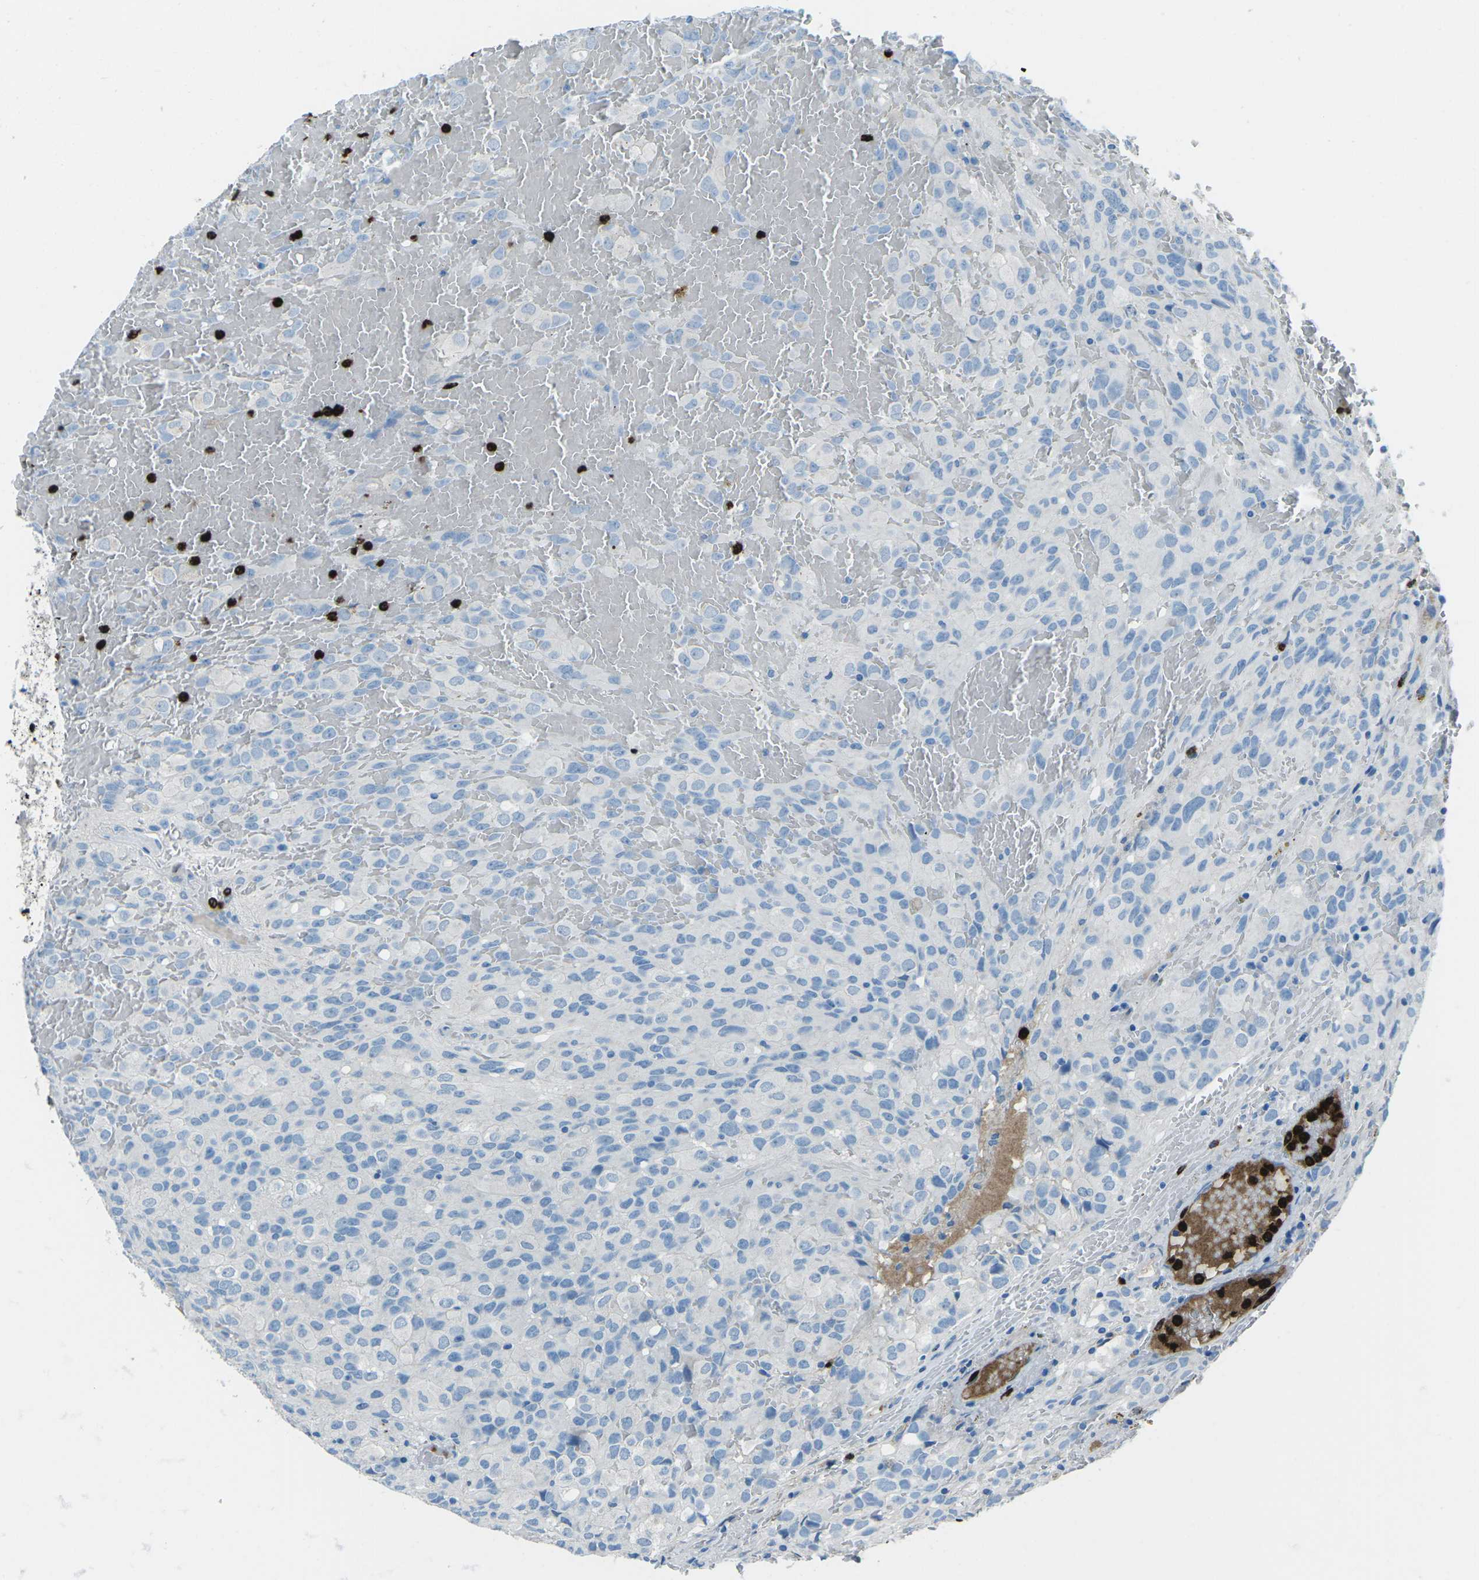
{"staining": {"intensity": "negative", "quantity": "none", "location": "none"}, "tissue": "glioma", "cell_type": "Tumor cells", "image_type": "cancer", "snomed": [{"axis": "morphology", "description": "Glioma, malignant, High grade"}, {"axis": "topography", "description": "Brain"}], "caption": "An IHC image of malignant glioma (high-grade) is shown. There is no staining in tumor cells of malignant glioma (high-grade).", "gene": "FCN1", "patient": {"sex": "male", "age": 32}}